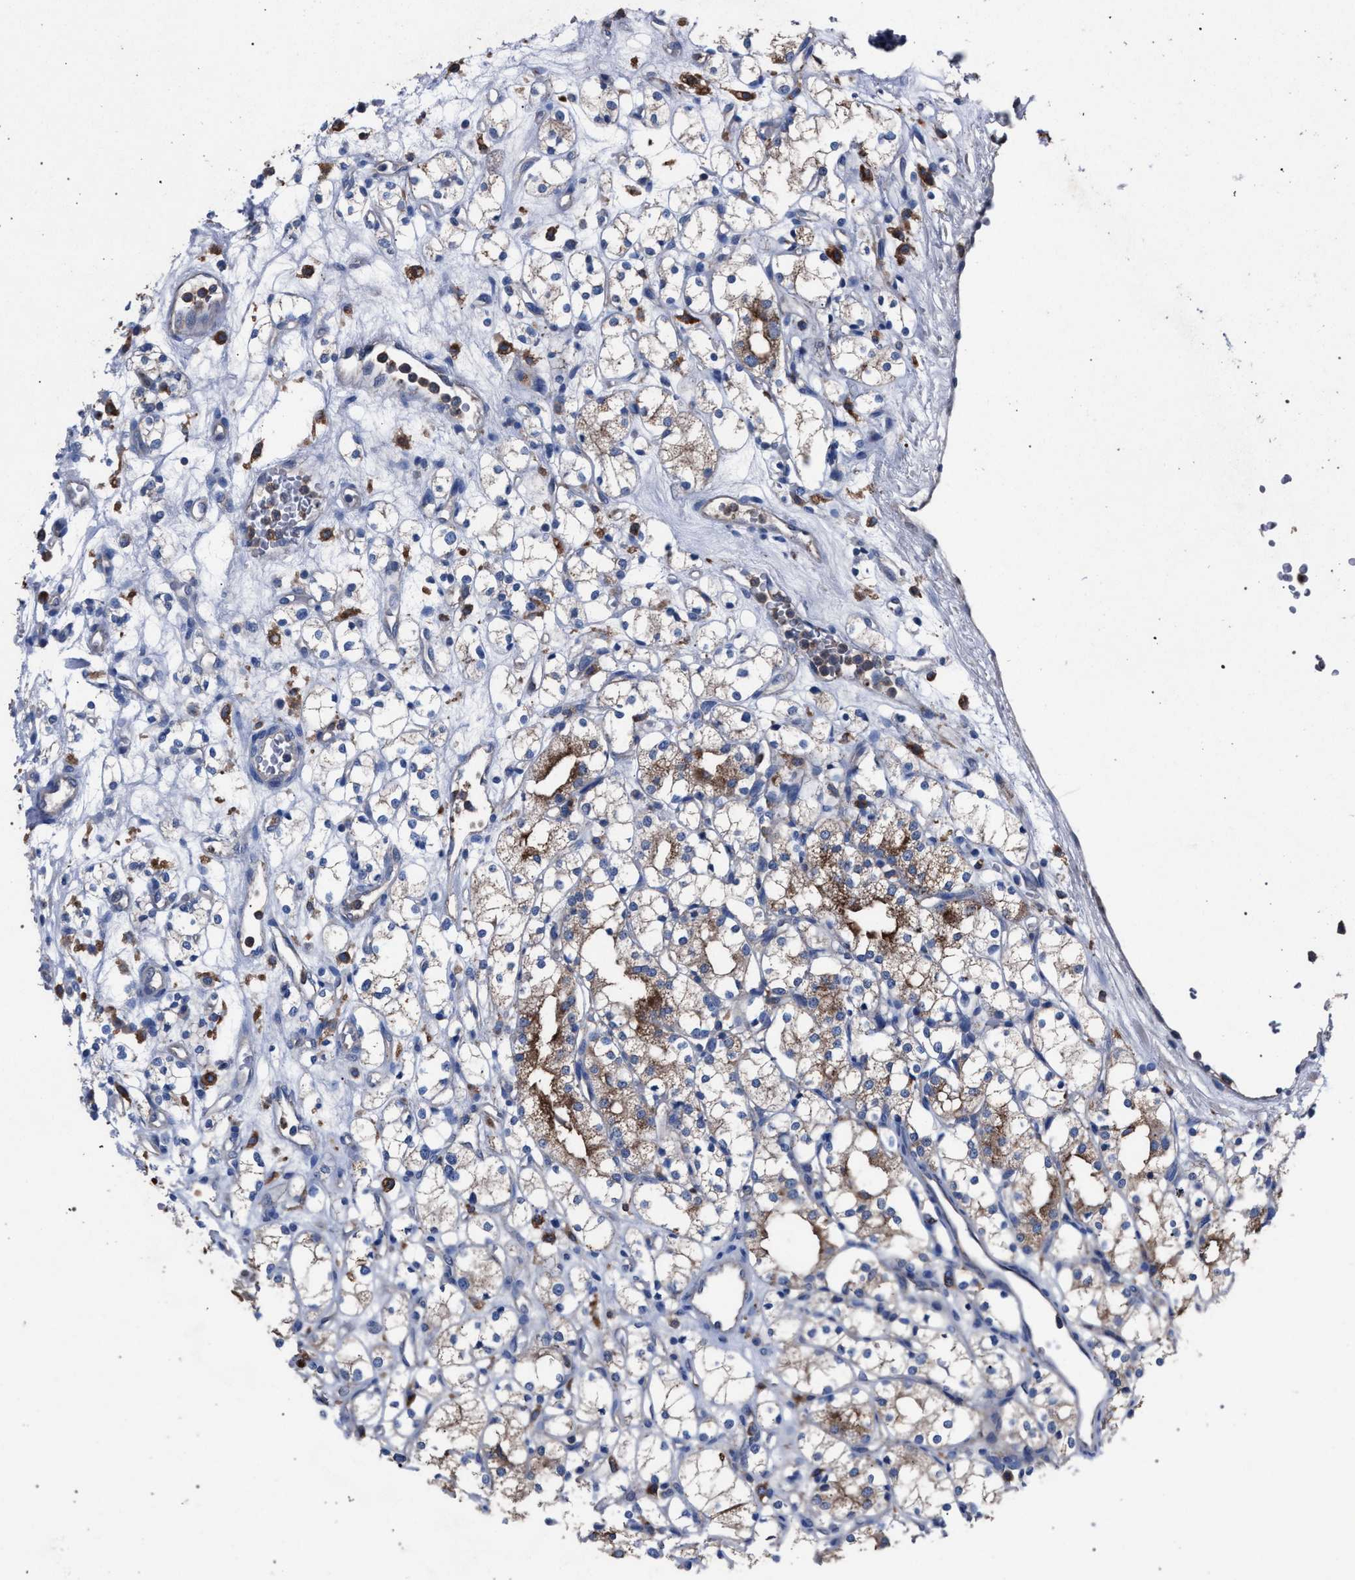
{"staining": {"intensity": "moderate", "quantity": ">75%", "location": "cytoplasmic/membranous"}, "tissue": "renal cancer", "cell_type": "Tumor cells", "image_type": "cancer", "snomed": [{"axis": "morphology", "description": "Adenocarcinoma, NOS"}, {"axis": "topography", "description": "Kidney"}], "caption": "Approximately >75% of tumor cells in renal cancer show moderate cytoplasmic/membranous protein expression as visualized by brown immunohistochemical staining.", "gene": "ATP6V0A1", "patient": {"sex": "male", "age": 77}}